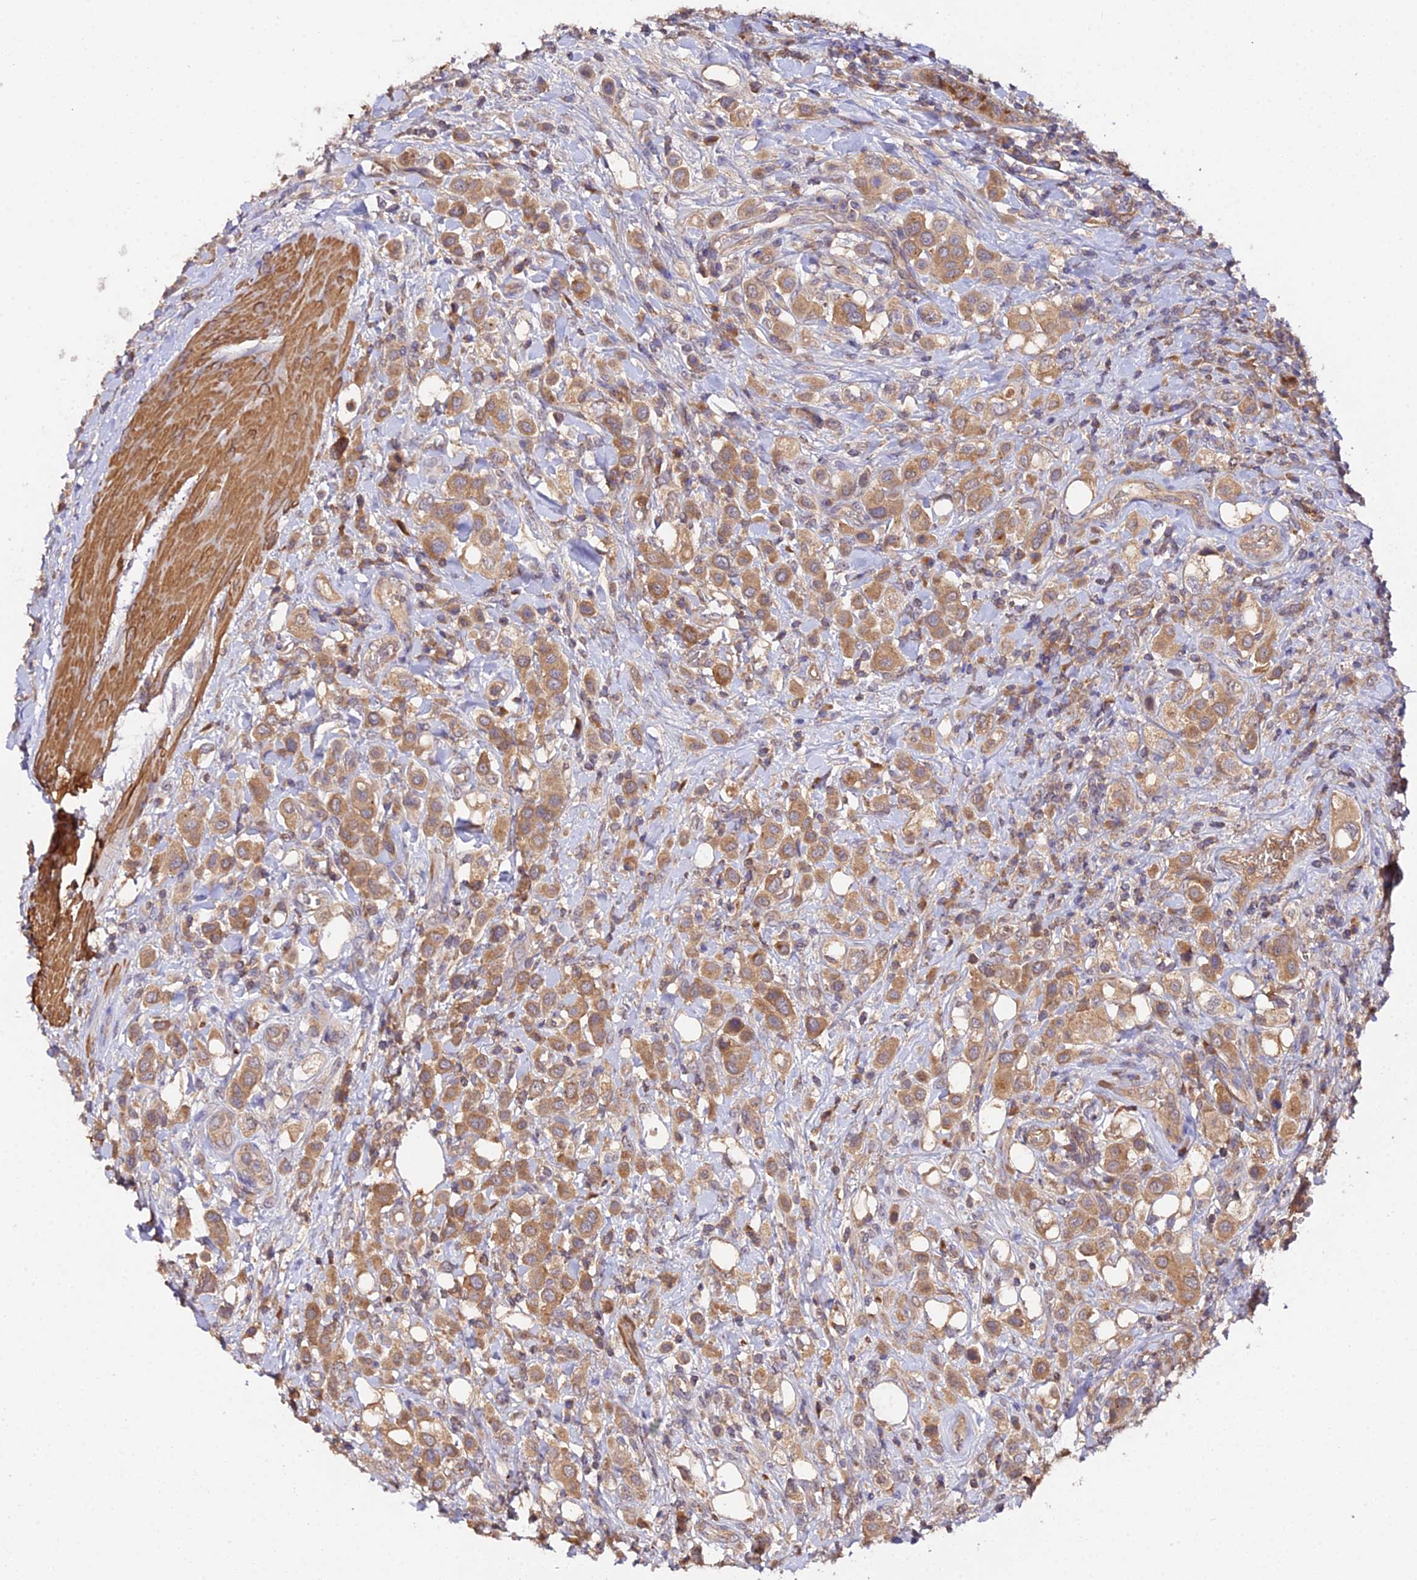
{"staining": {"intensity": "moderate", "quantity": ">75%", "location": "cytoplasmic/membranous"}, "tissue": "urothelial cancer", "cell_type": "Tumor cells", "image_type": "cancer", "snomed": [{"axis": "morphology", "description": "Urothelial carcinoma, High grade"}, {"axis": "topography", "description": "Urinary bladder"}], "caption": "Human urothelial carcinoma (high-grade) stained with a protein marker demonstrates moderate staining in tumor cells.", "gene": "TRIM26", "patient": {"sex": "male", "age": 50}}